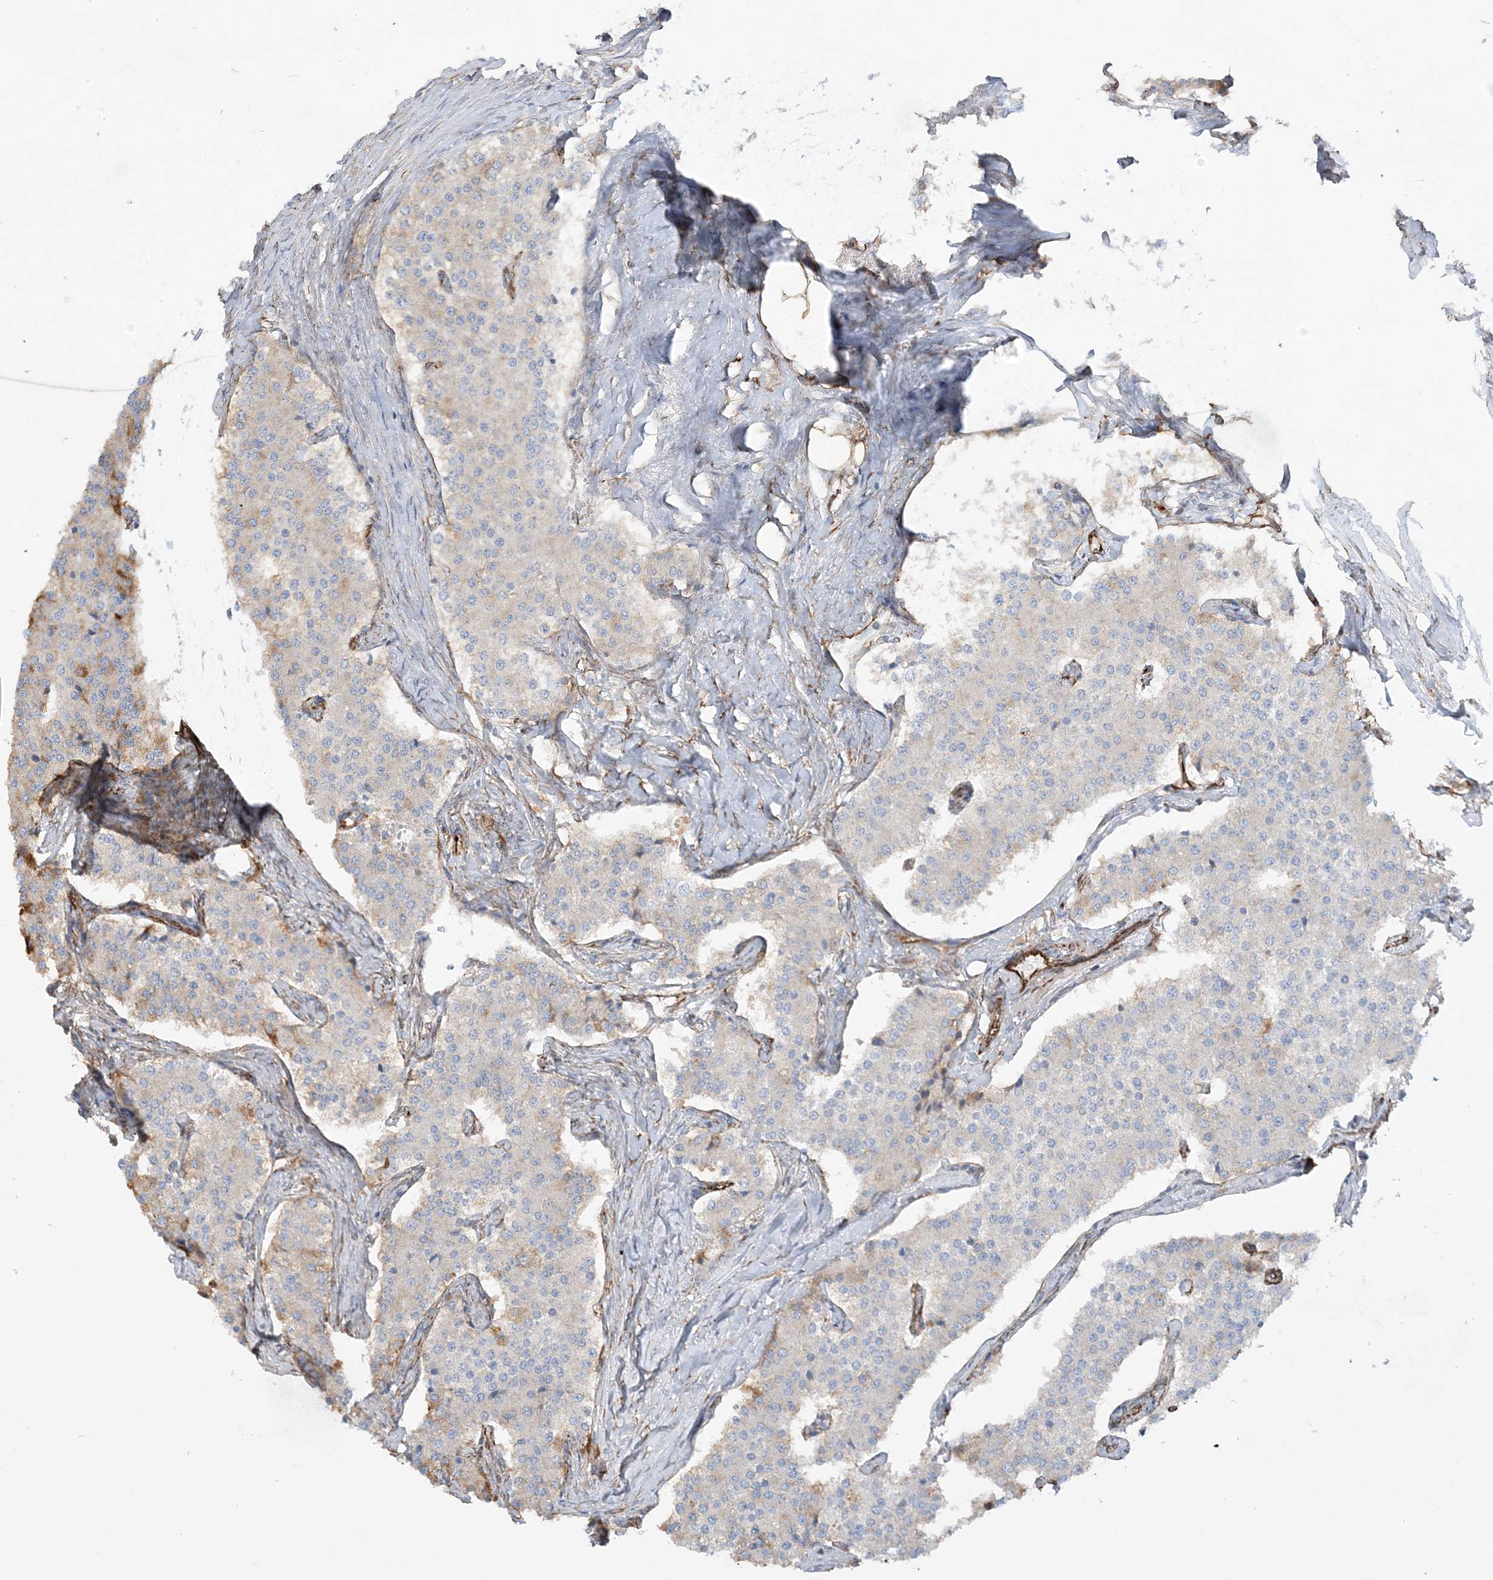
{"staining": {"intensity": "weak", "quantity": "<25%", "location": "cytoplasmic/membranous"}, "tissue": "carcinoid", "cell_type": "Tumor cells", "image_type": "cancer", "snomed": [{"axis": "morphology", "description": "Carcinoid, malignant, NOS"}, {"axis": "topography", "description": "Colon"}], "caption": "Immunohistochemistry (IHC) of carcinoid demonstrates no expression in tumor cells. (DAB (3,3'-diaminobenzidine) immunohistochemistry, high magnification).", "gene": "SCLT1", "patient": {"sex": "female", "age": 52}}